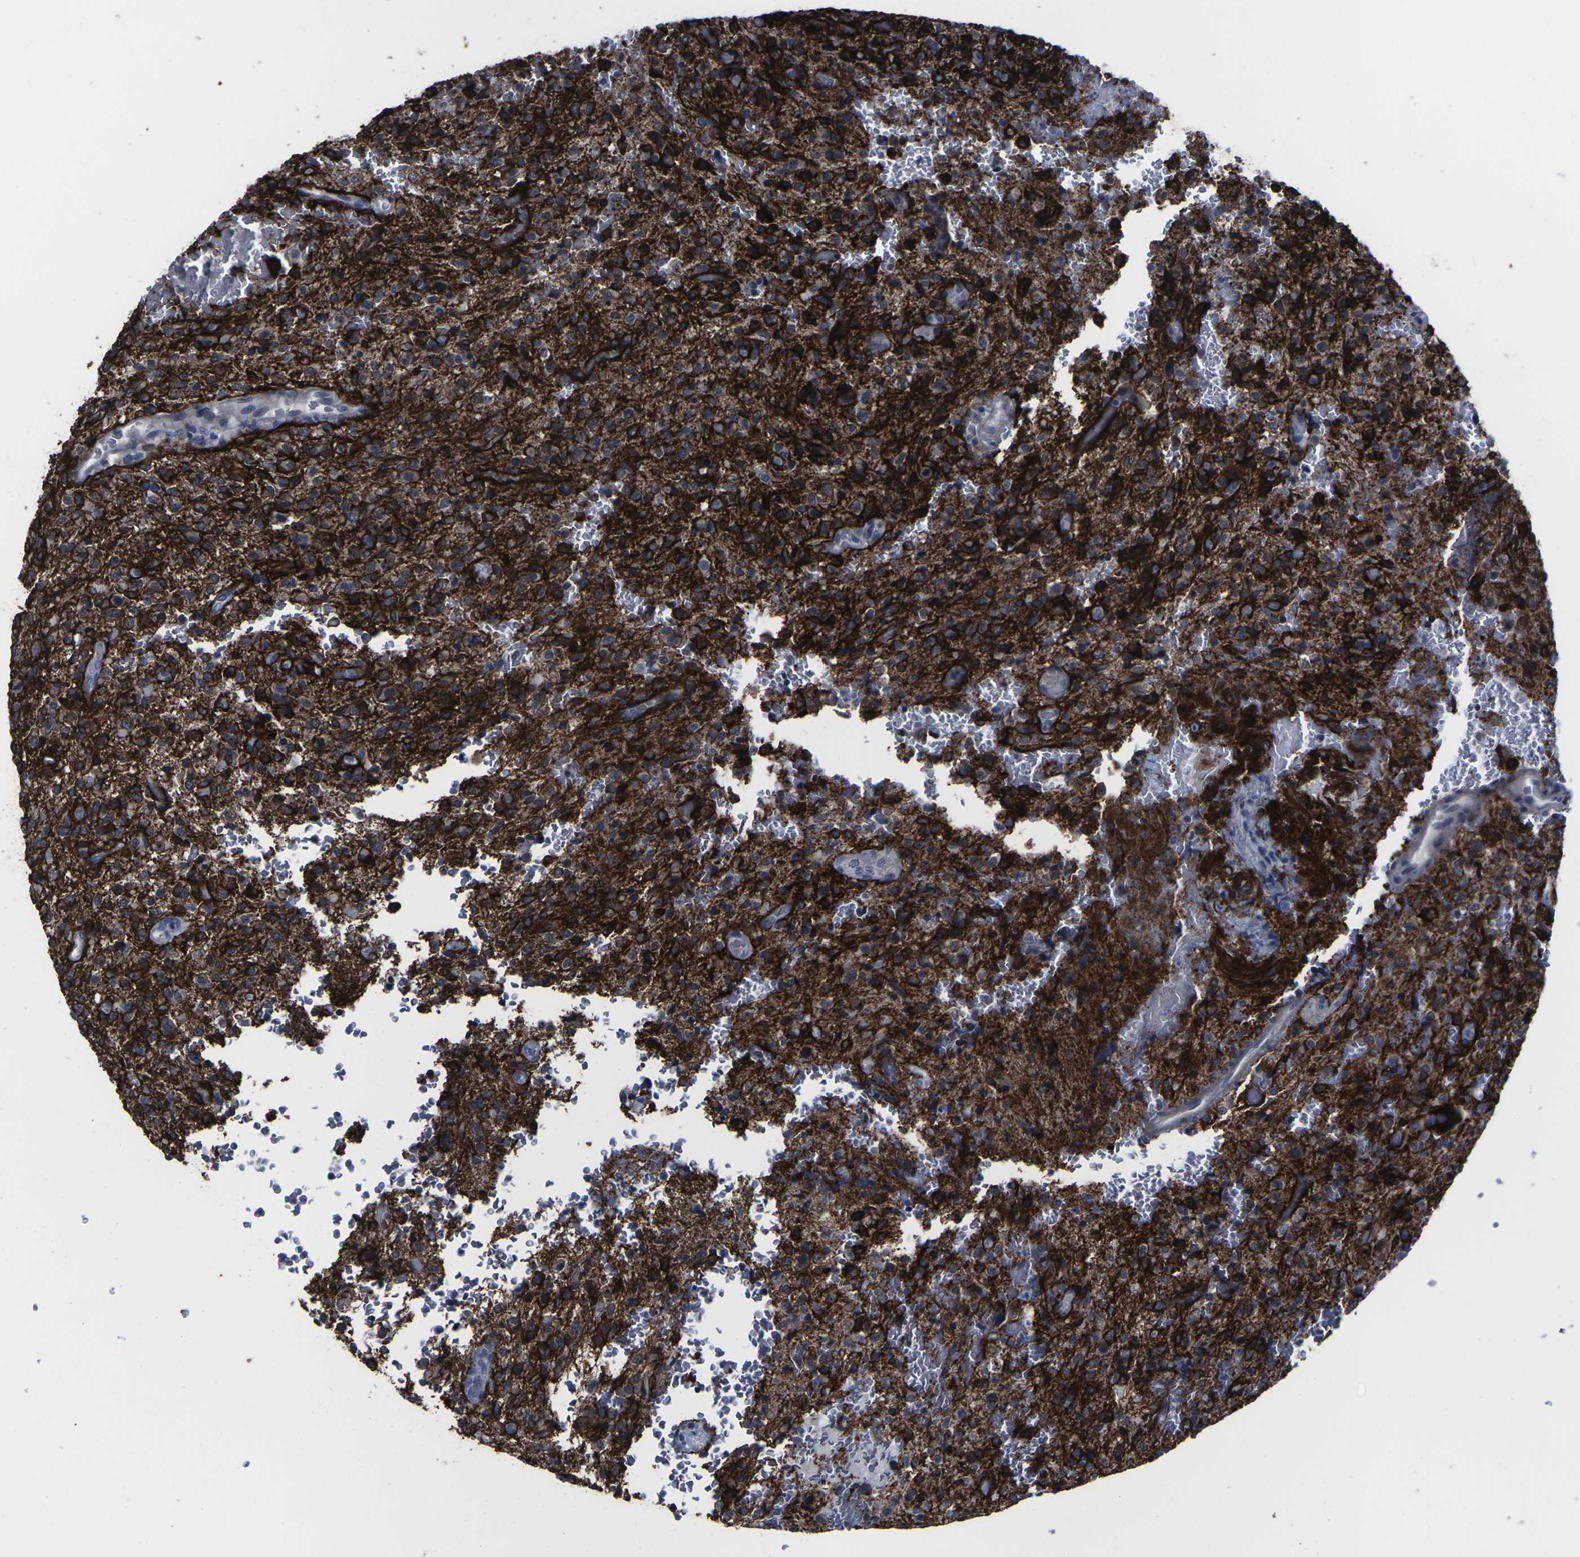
{"staining": {"intensity": "strong", "quantity": ">75%", "location": "cytoplasmic/membranous"}, "tissue": "glioma", "cell_type": "Tumor cells", "image_type": "cancer", "snomed": [{"axis": "morphology", "description": "Glioma, malignant, High grade"}, {"axis": "topography", "description": "Brain"}], "caption": "Protein expression analysis of human glioma reveals strong cytoplasmic/membranous expression in approximately >75% of tumor cells.", "gene": "MSANTD4", "patient": {"sex": "male", "age": 71}}